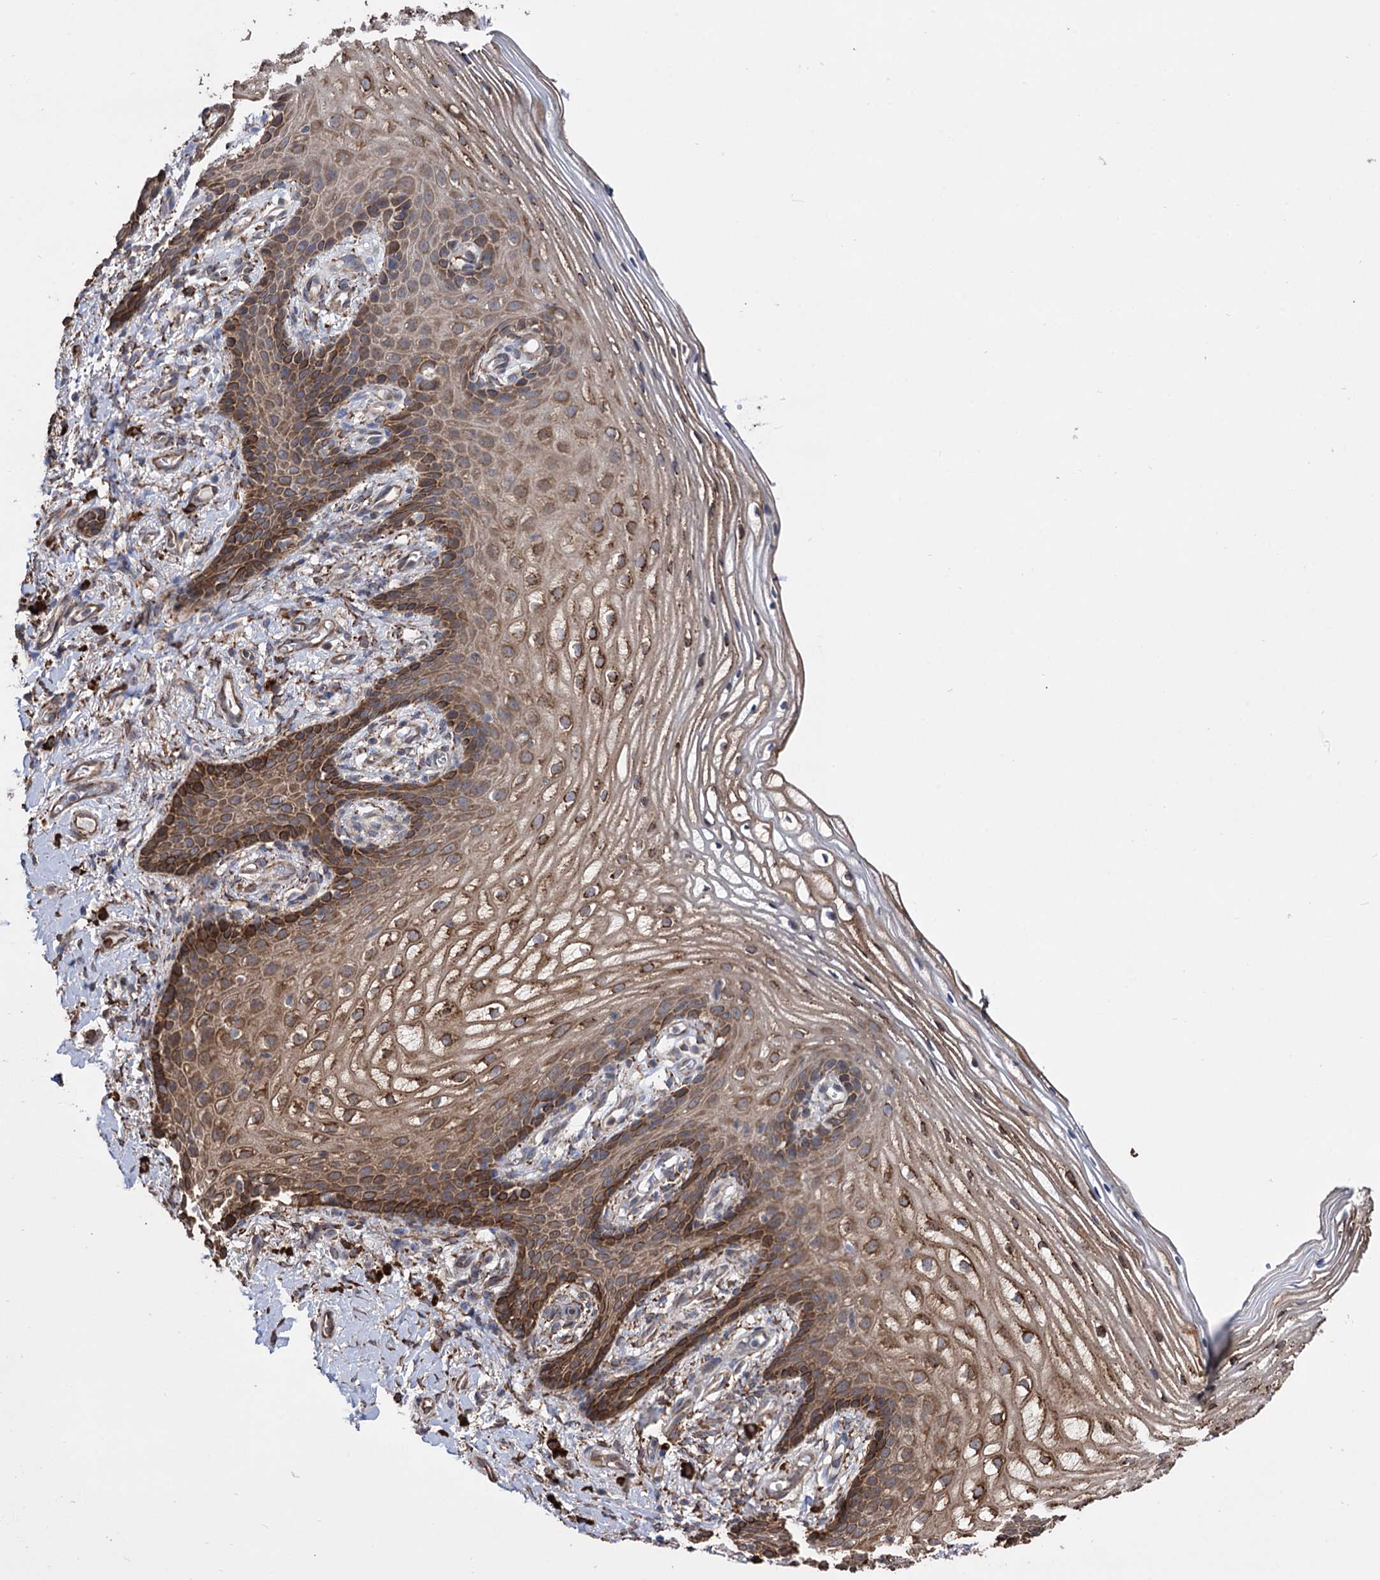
{"staining": {"intensity": "moderate", "quantity": ">75%", "location": "cytoplasmic/membranous"}, "tissue": "vagina", "cell_type": "Squamous epithelial cells", "image_type": "normal", "snomed": [{"axis": "morphology", "description": "Normal tissue, NOS"}, {"axis": "topography", "description": "Vagina"}], "caption": "A brown stain shows moderate cytoplasmic/membranous positivity of a protein in squamous epithelial cells of benign human vagina. The staining was performed using DAB to visualize the protein expression in brown, while the nuclei were stained in blue with hematoxylin (Magnification: 20x).", "gene": "CDAN1", "patient": {"sex": "female", "age": 60}}